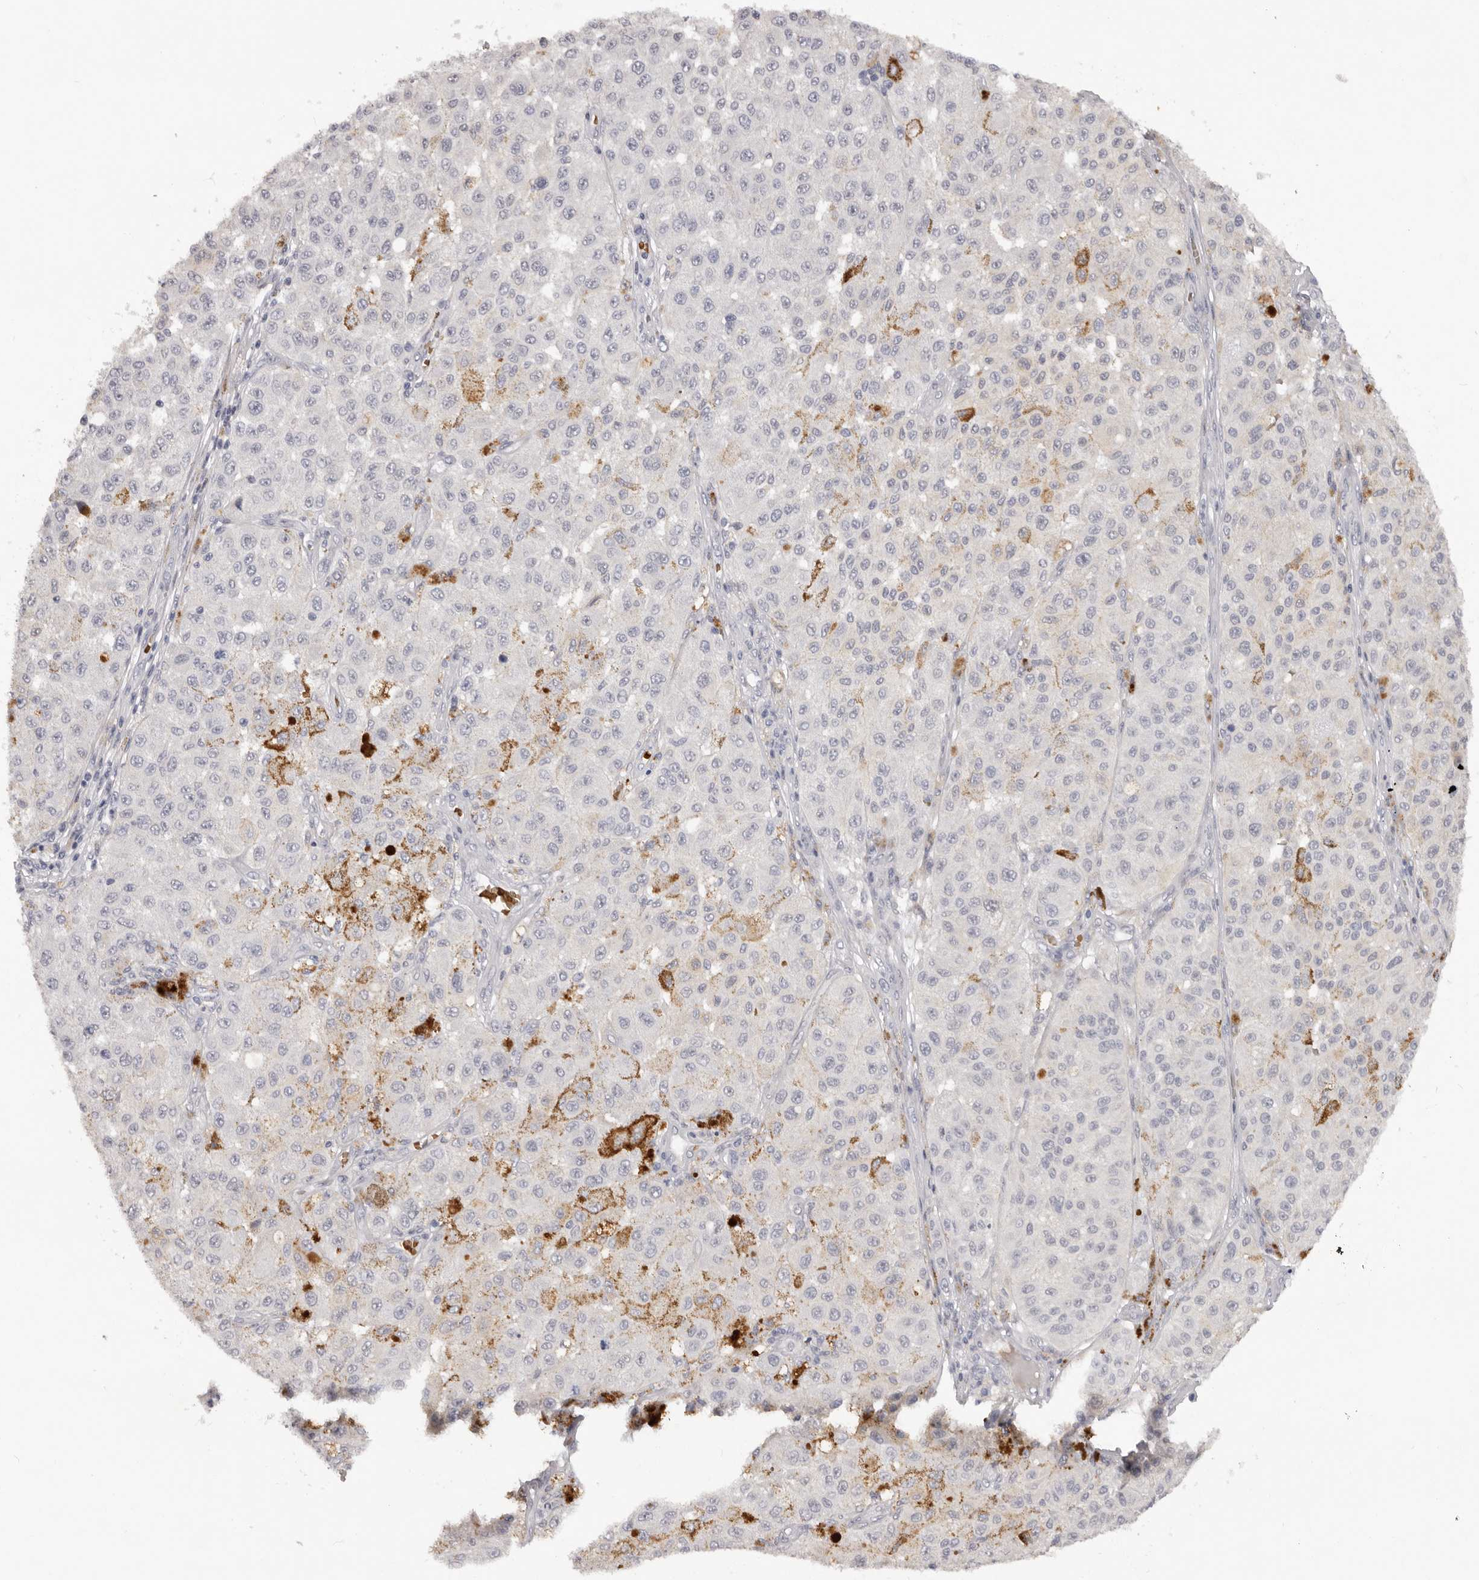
{"staining": {"intensity": "moderate", "quantity": "<25%", "location": "cytoplasmic/membranous"}, "tissue": "melanoma", "cell_type": "Tumor cells", "image_type": "cancer", "snomed": [{"axis": "morphology", "description": "Malignant melanoma, NOS"}, {"axis": "topography", "description": "Skin"}], "caption": "Protein expression by IHC demonstrates moderate cytoplasmic/membranous staining in about <25% of tumor cells in melanoma. (brown staining indicates protein expression, while blue staining denotes nuclei).", "gene": "TNR", "patient": {"sex": "female", "age": 64}}